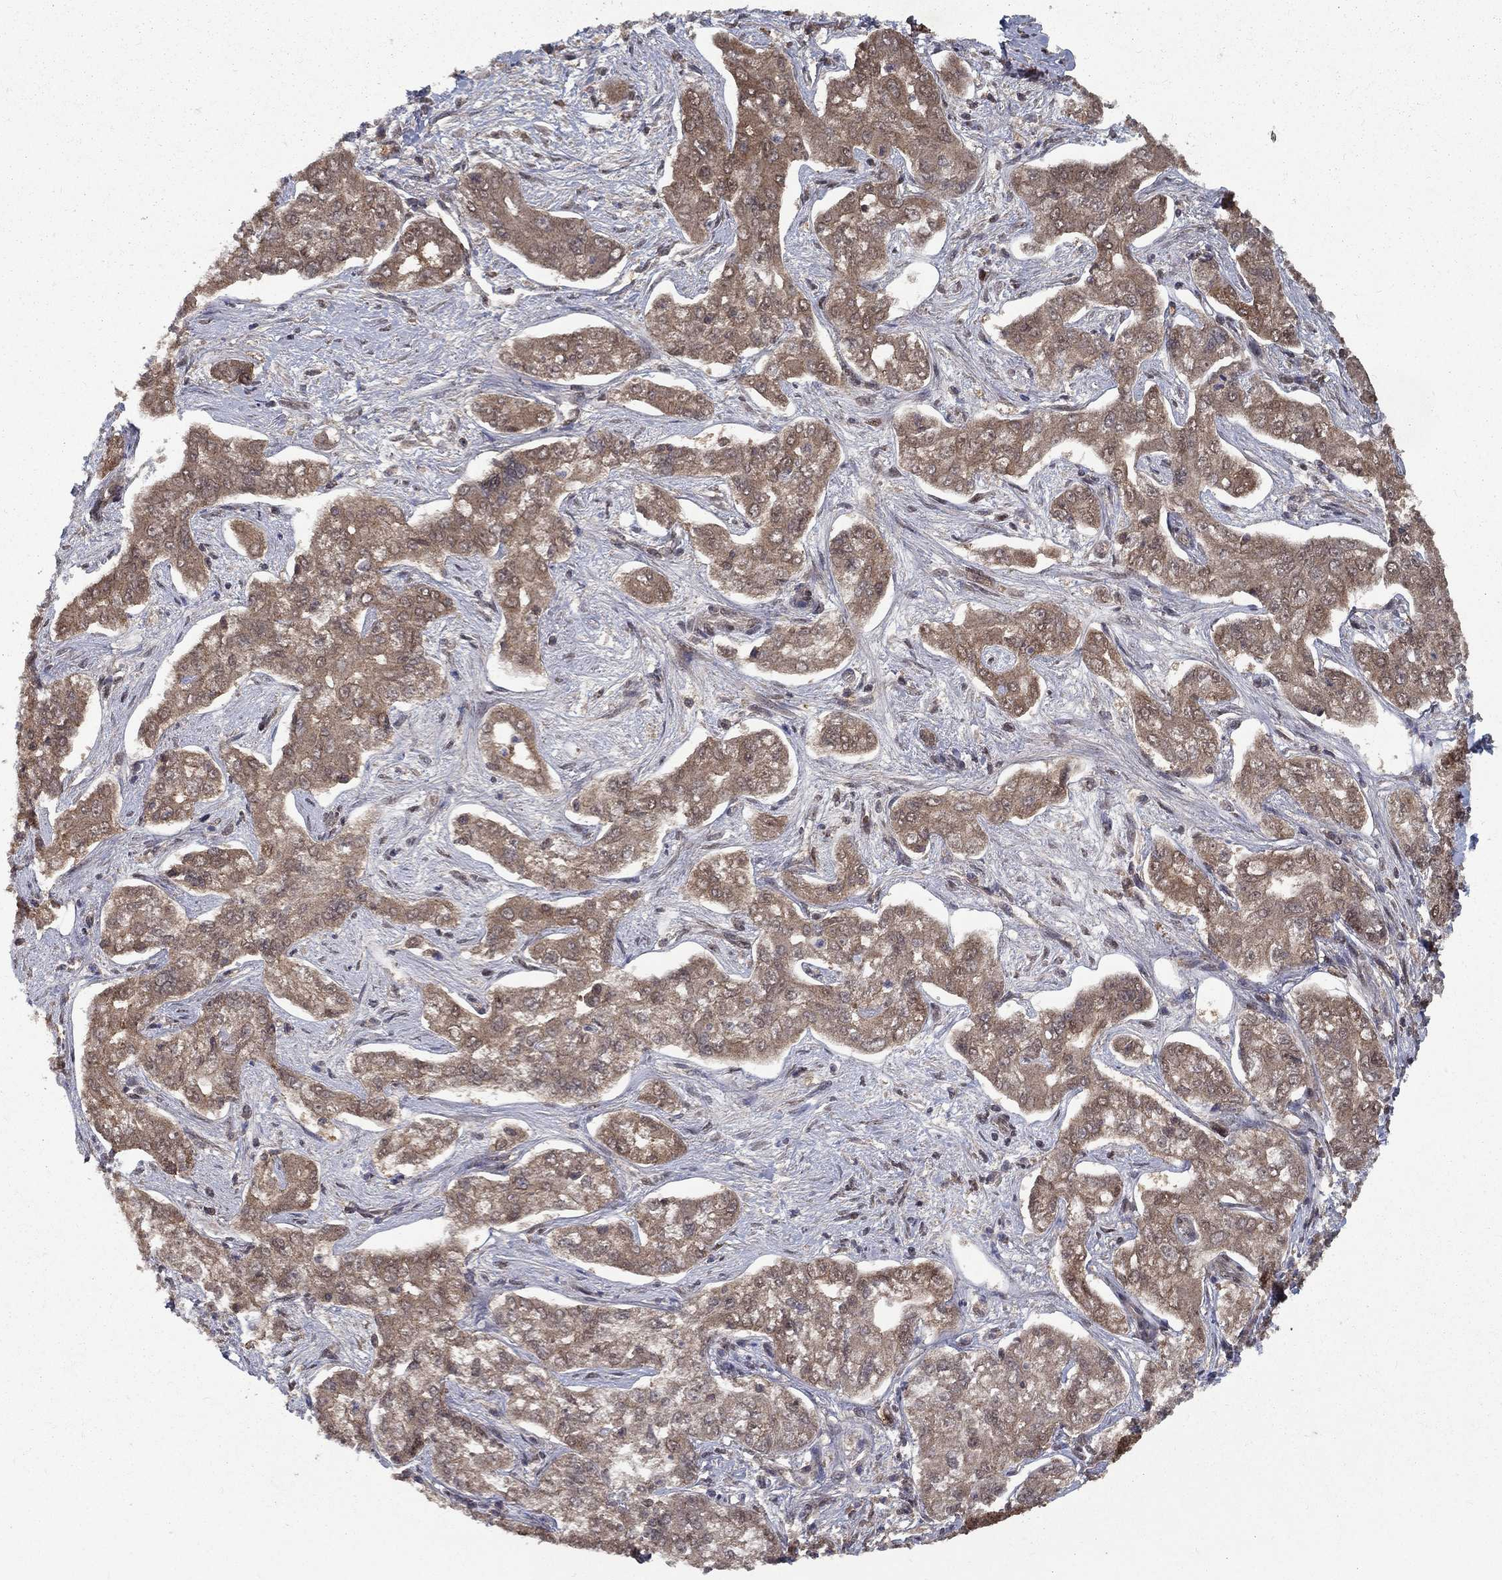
{"staining": {"intensity": "moderate", "quantity": "25%-75%", "location": "cytoplasmic/membranous,nuclear"}, "tissue": "liver cancer", "cell_type": "Tumor cells", "image_type": "cancer", "snomed": [{"axis": "morphology", "description": "Cholangiocarcinoma"}, {"axis": "topography", "description": "Liver"}], "caption": "Immunohistochemistry of liver cholangiocarcinoma displays medium levels of moderate cytoplasmic/membranous and nuclear positivity in approximately 25%-75% of tumor cells. (brown staining indicates protein expression, while blue staining denotes nuclei).", "gene": "CARM1", "patient": {"sex": "female", "age": 47}}